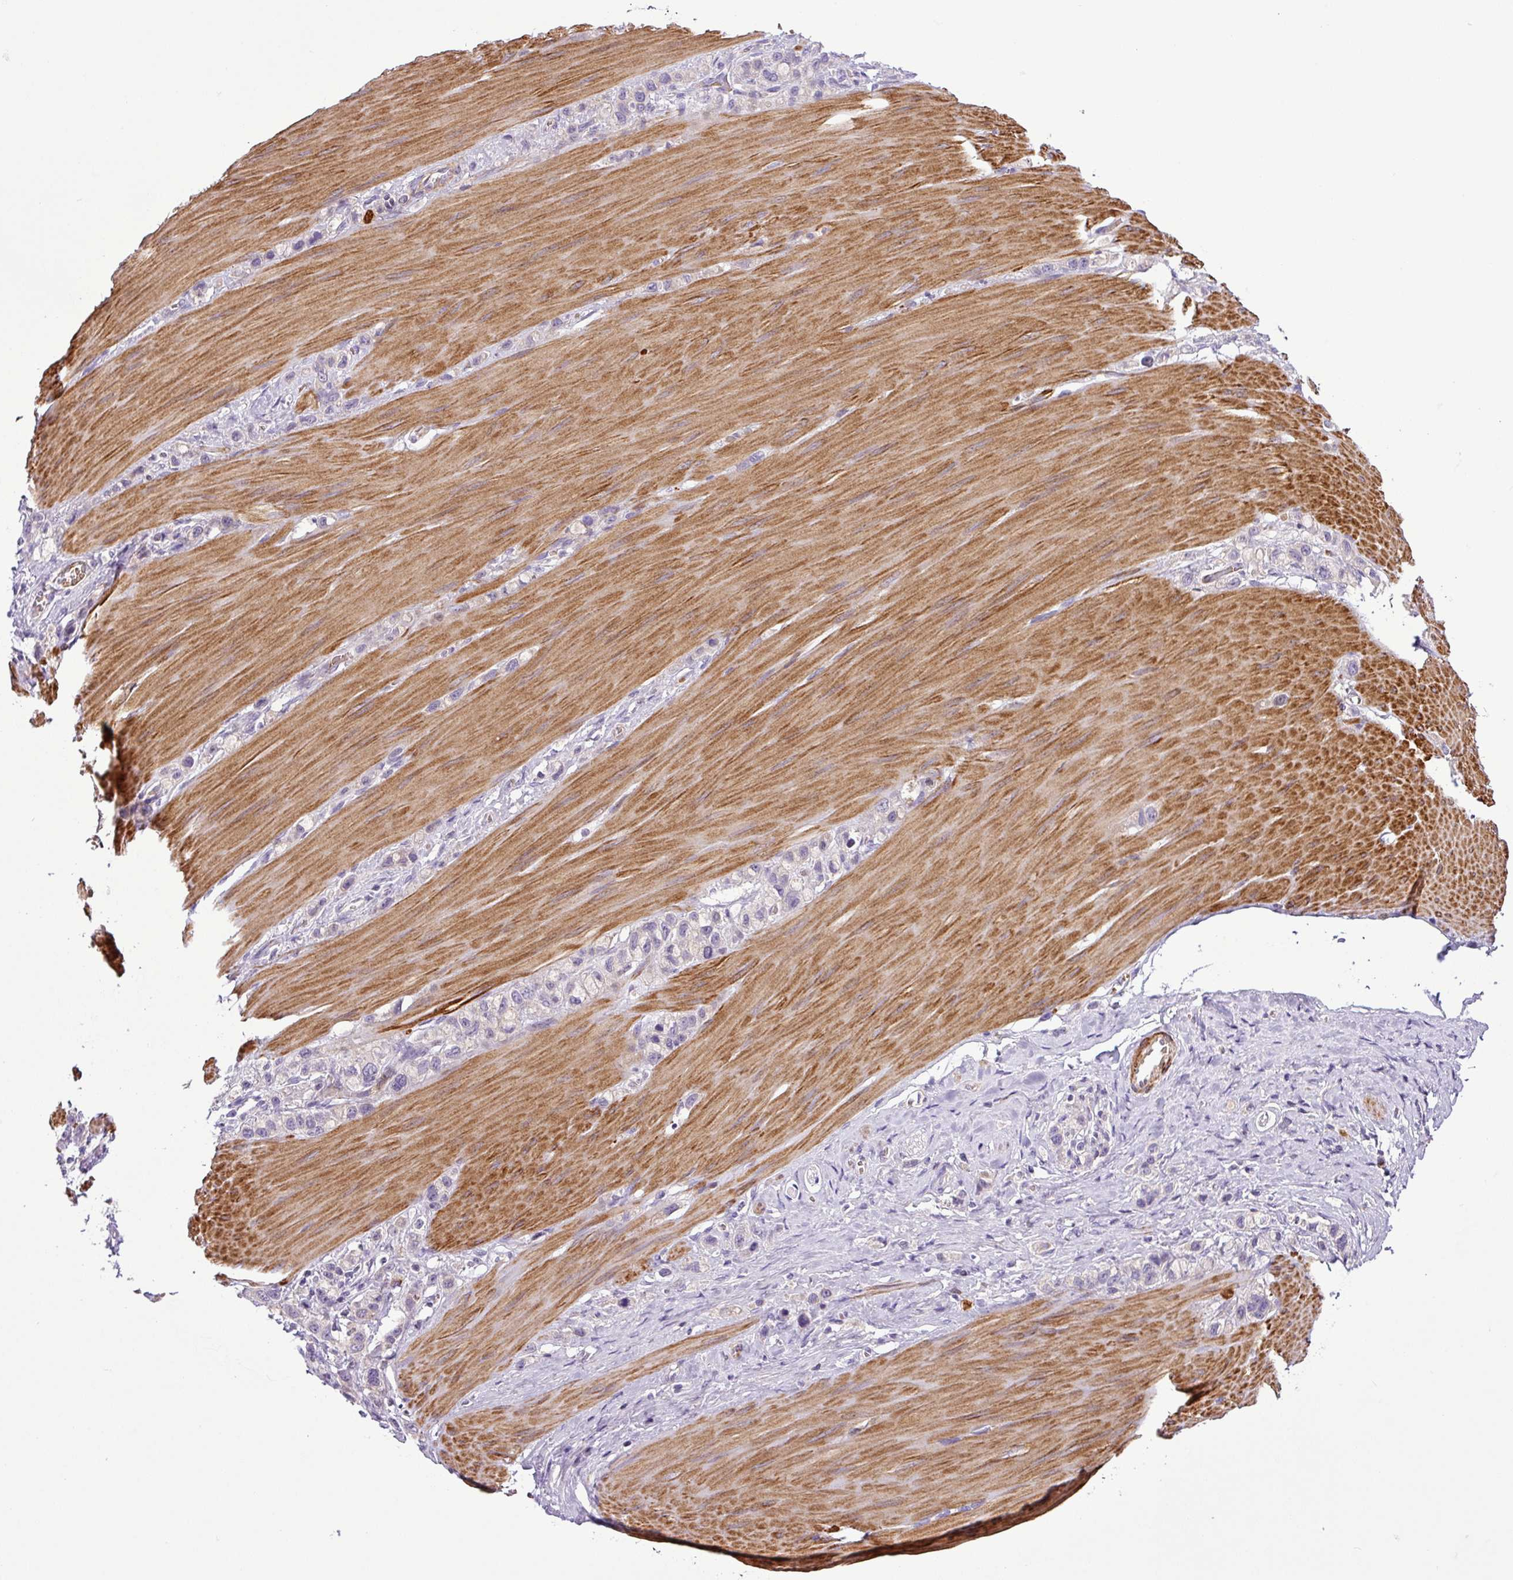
{"staining": {"intensity": "negative", "quantity": "none", "location": "none"}, "tissue": "stomach cancer", "cell_type": "Tumor cells", "image_type": "cancer", "snomed": [{"axis": "morphology", "description": "Adenocarcinoma, NOS"}, {"axis": "topography", "description": "Stomach"}], "caption": "Human stomach adenocarcinoma stained for a protein using IHC displays no expression in tumor cells.", "gene": "NBEAL2", "patient": {"sex": "female", "age": 65}}